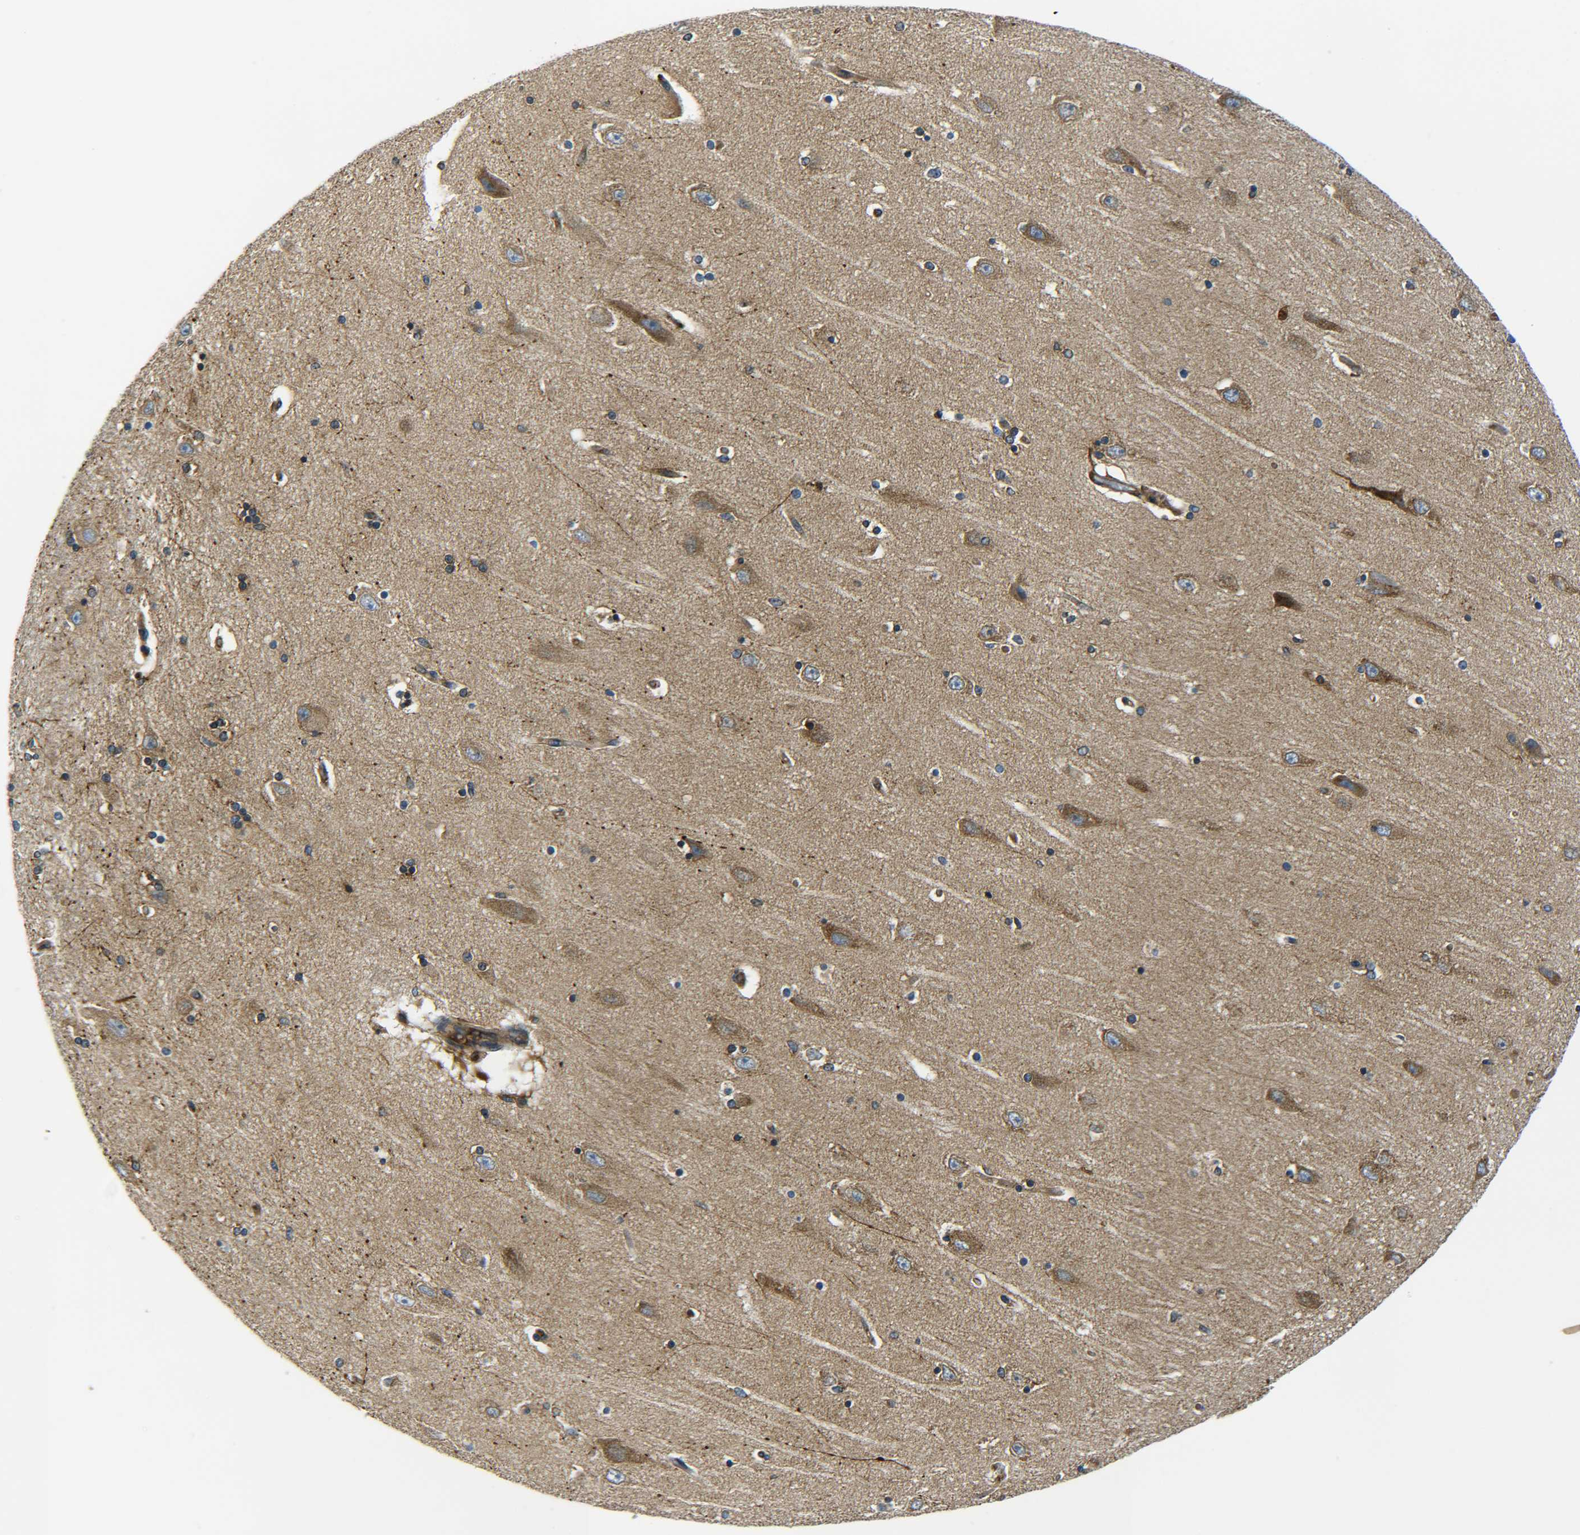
{"staining": {"intensity": "moderate", "quantity": "25%-75%", "location": "cytoplasmic/membranous"}, "tissue": "hippocampus", "cell_type": "Glial cells", "image_type": "normal", "snomed": [{"axis": "morphology", "description": "Normal tissue, NOS"}, {"axis": "topography", "description": "Hippocampus"}], "caption": "An IHC histopathology image of unremarkable tissue is shown. Protein staining in brown shows moderate cytoplasmic/membranous positivity in hippocampus within glial cells. The protein of interest is stained brown, and the nuclei are stained in blue (DAB IHC with brightfield microscopy, high magnification).", "gene": "PREB", "patient": {"sex": "female", "age": 54}}